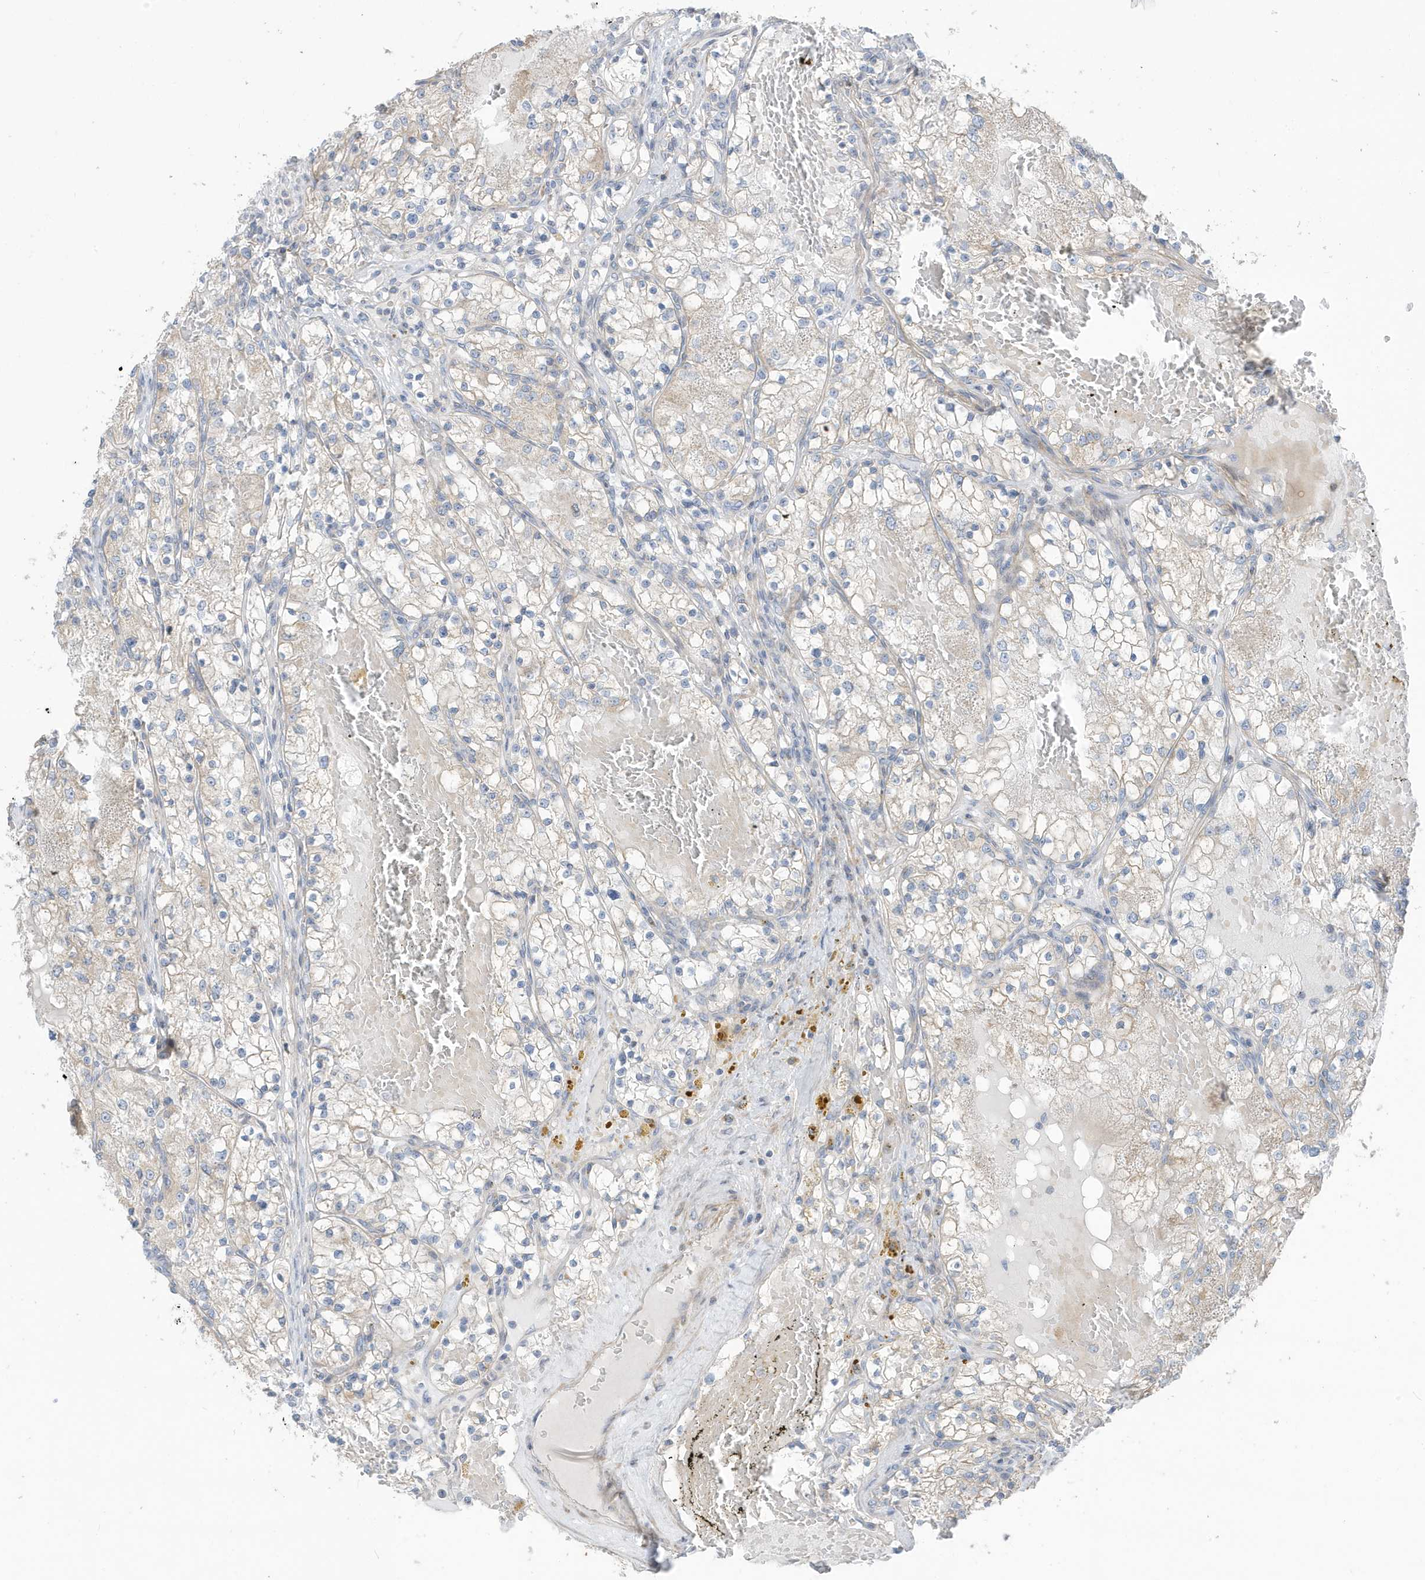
{"staining": {"intensity": "negative", "quantity": "none", "location": "none"}, "tissue": "renal cancer", "cell_type": "Tumor cells", "image_type": "cancer", "snomed": [{"axis": "morphology", "description": "Normal tissue, NOS"}, {"axis": "morphology", "description": "Adenocarcinoma, NOS"}, {"axis": "topography", "description": "Kidney"}], "caption": "There is no significant positivity in tumor cells of renal cancer.", "gene": "ATP13A5", "patient": {"sex": "male", "age": 68}}